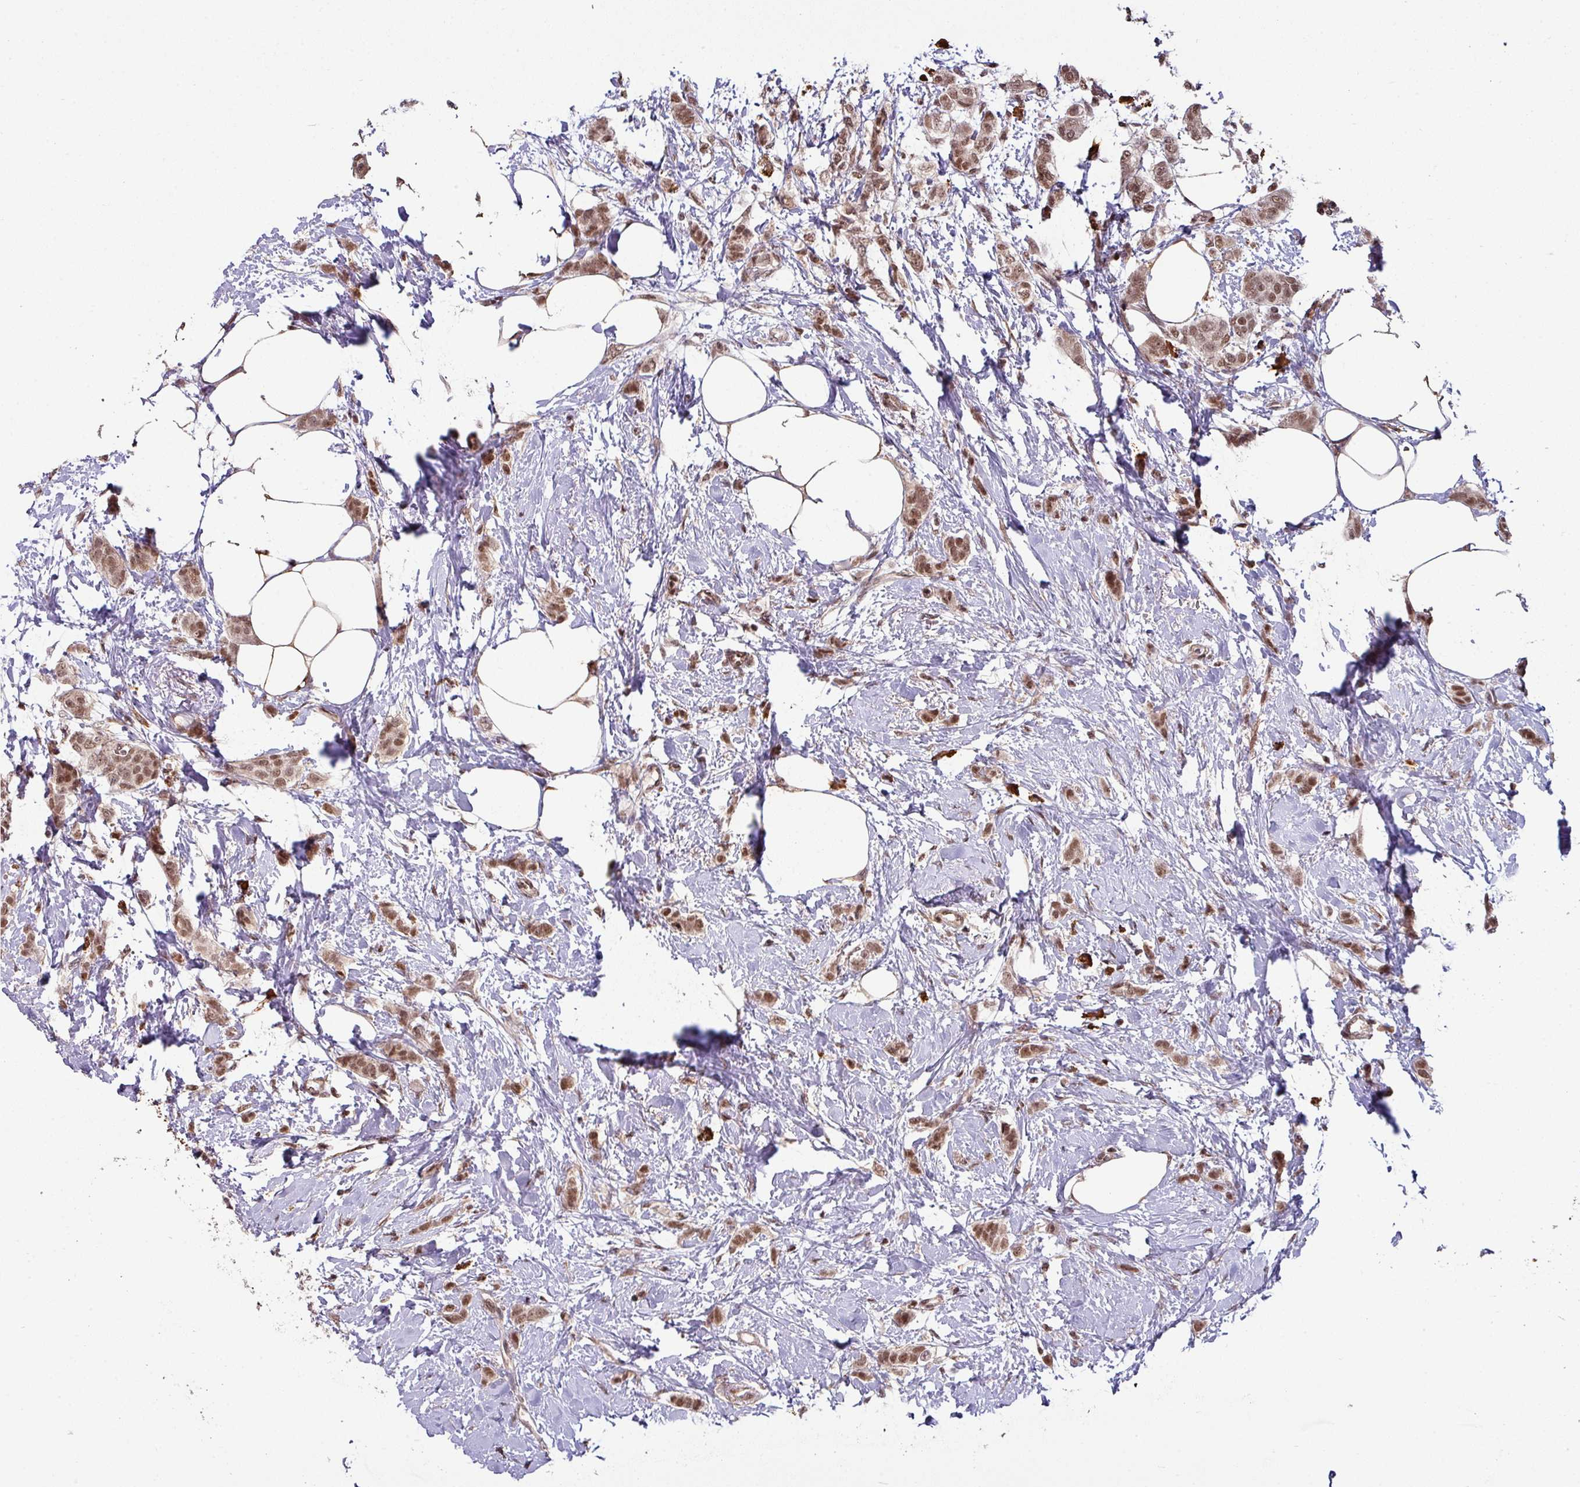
{"staining": {"intensity": "moderate", "quantity": ">75%", "location": "nuclear"}, "tissue": "breast cancer", "cell_type": "Tumor cells", "image_type": "cancer", "snomed": [{"axis": "morphology", "description": "Duct carcinoma"}, {"axis": "topography", "description": "Breast"}], "caption": "A brown stain highlights moderate nuclear positivity of a protein in human breast cancer (infiltrating ductal carcinoma) tumor cells.", "gene": "PHF23", "patient": {"sex": "female", "age": 72}}